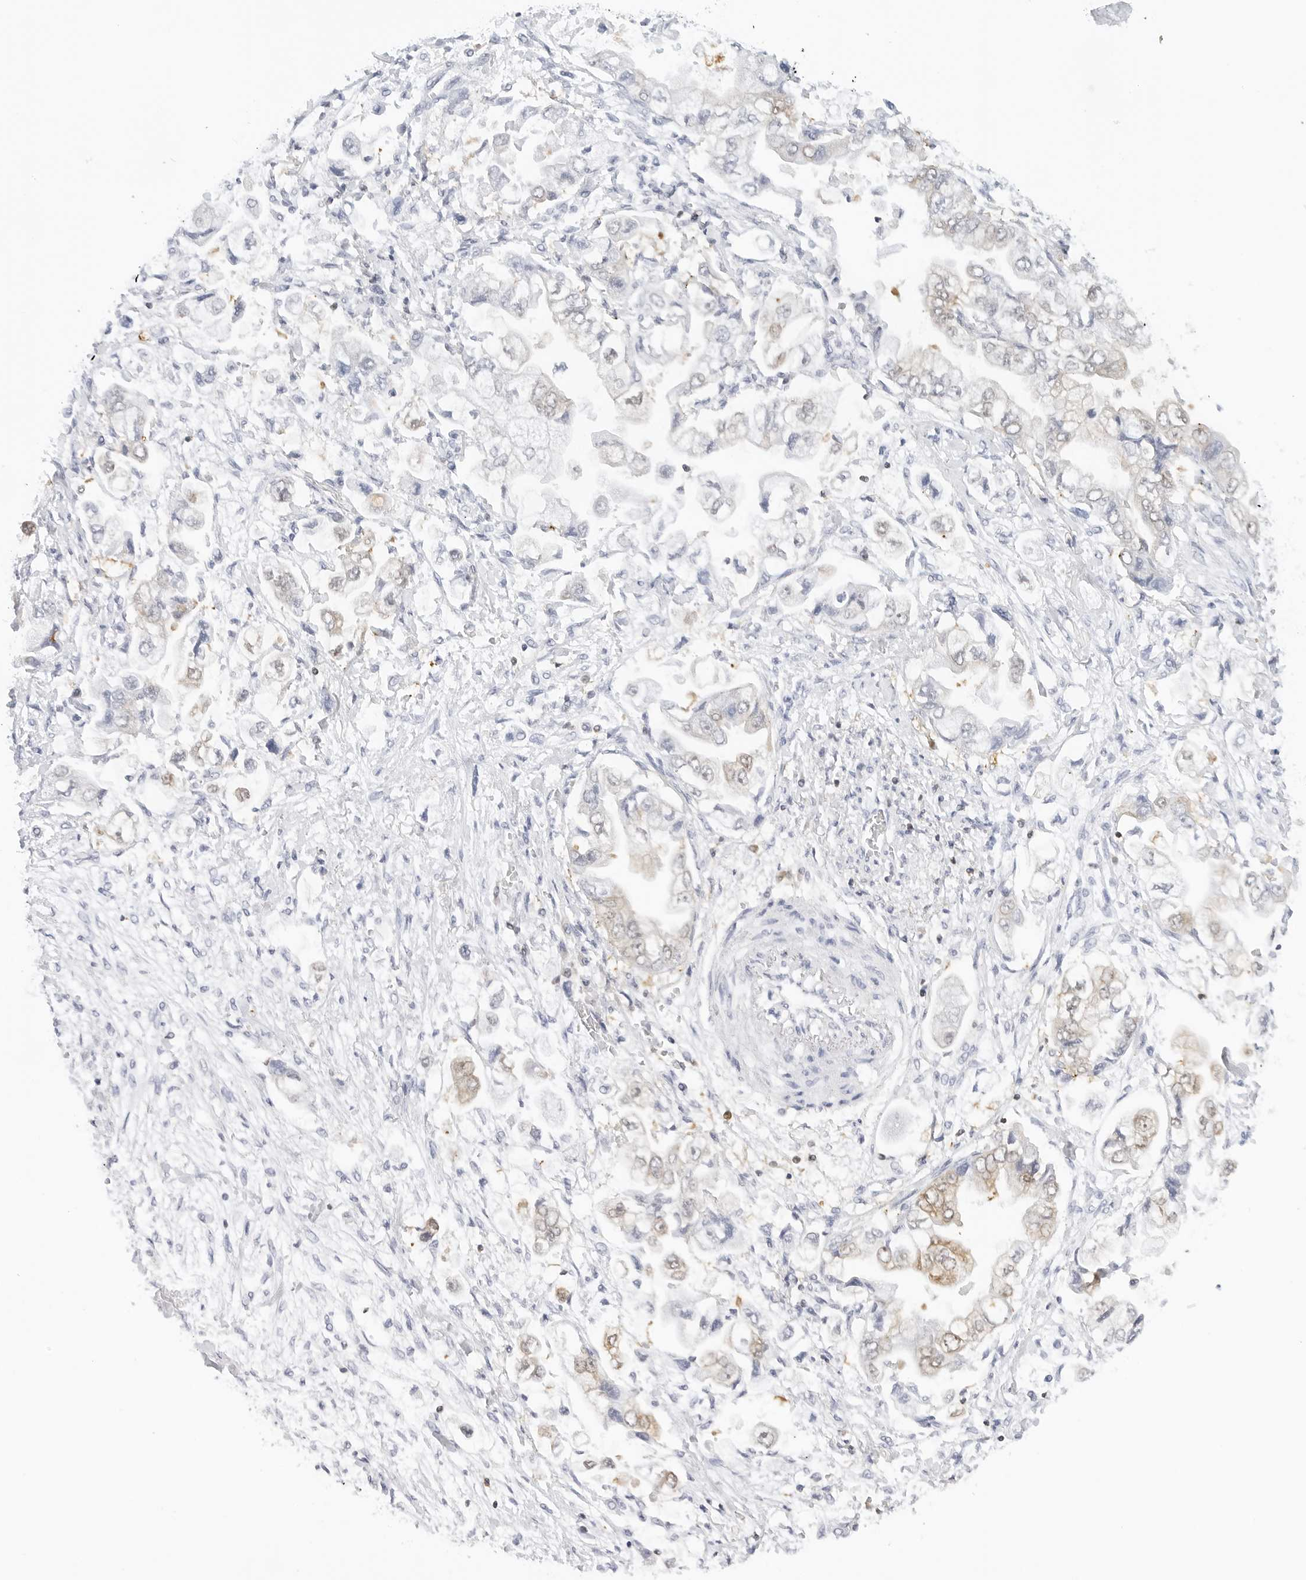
{"staining": {"intensity": "moderate", "quantity": "<25%", "location": "cytoplasmic/membranous"}, "tissue": "stomach cancer", "cell_type": "Tumor cells", "image_type": "cancer", "snomed": [{"axis": "morphology", "description": "Adenocarcinoma, NOS"}, {"axis": "topography", "description": "Stomach"}], "caption": "A low amount of moderate cytoplasmic/membranous positivity is present in approximately <25% of tumor cells in stomach adenocarcinoma tissue. The staining is performed using DAB brown chromogen to label protein expression. The nuclei are counter-stained blue using hematoxylin.", "gene": "SLC9A3R1", "patient": {"sex": "male", "age": 62}}